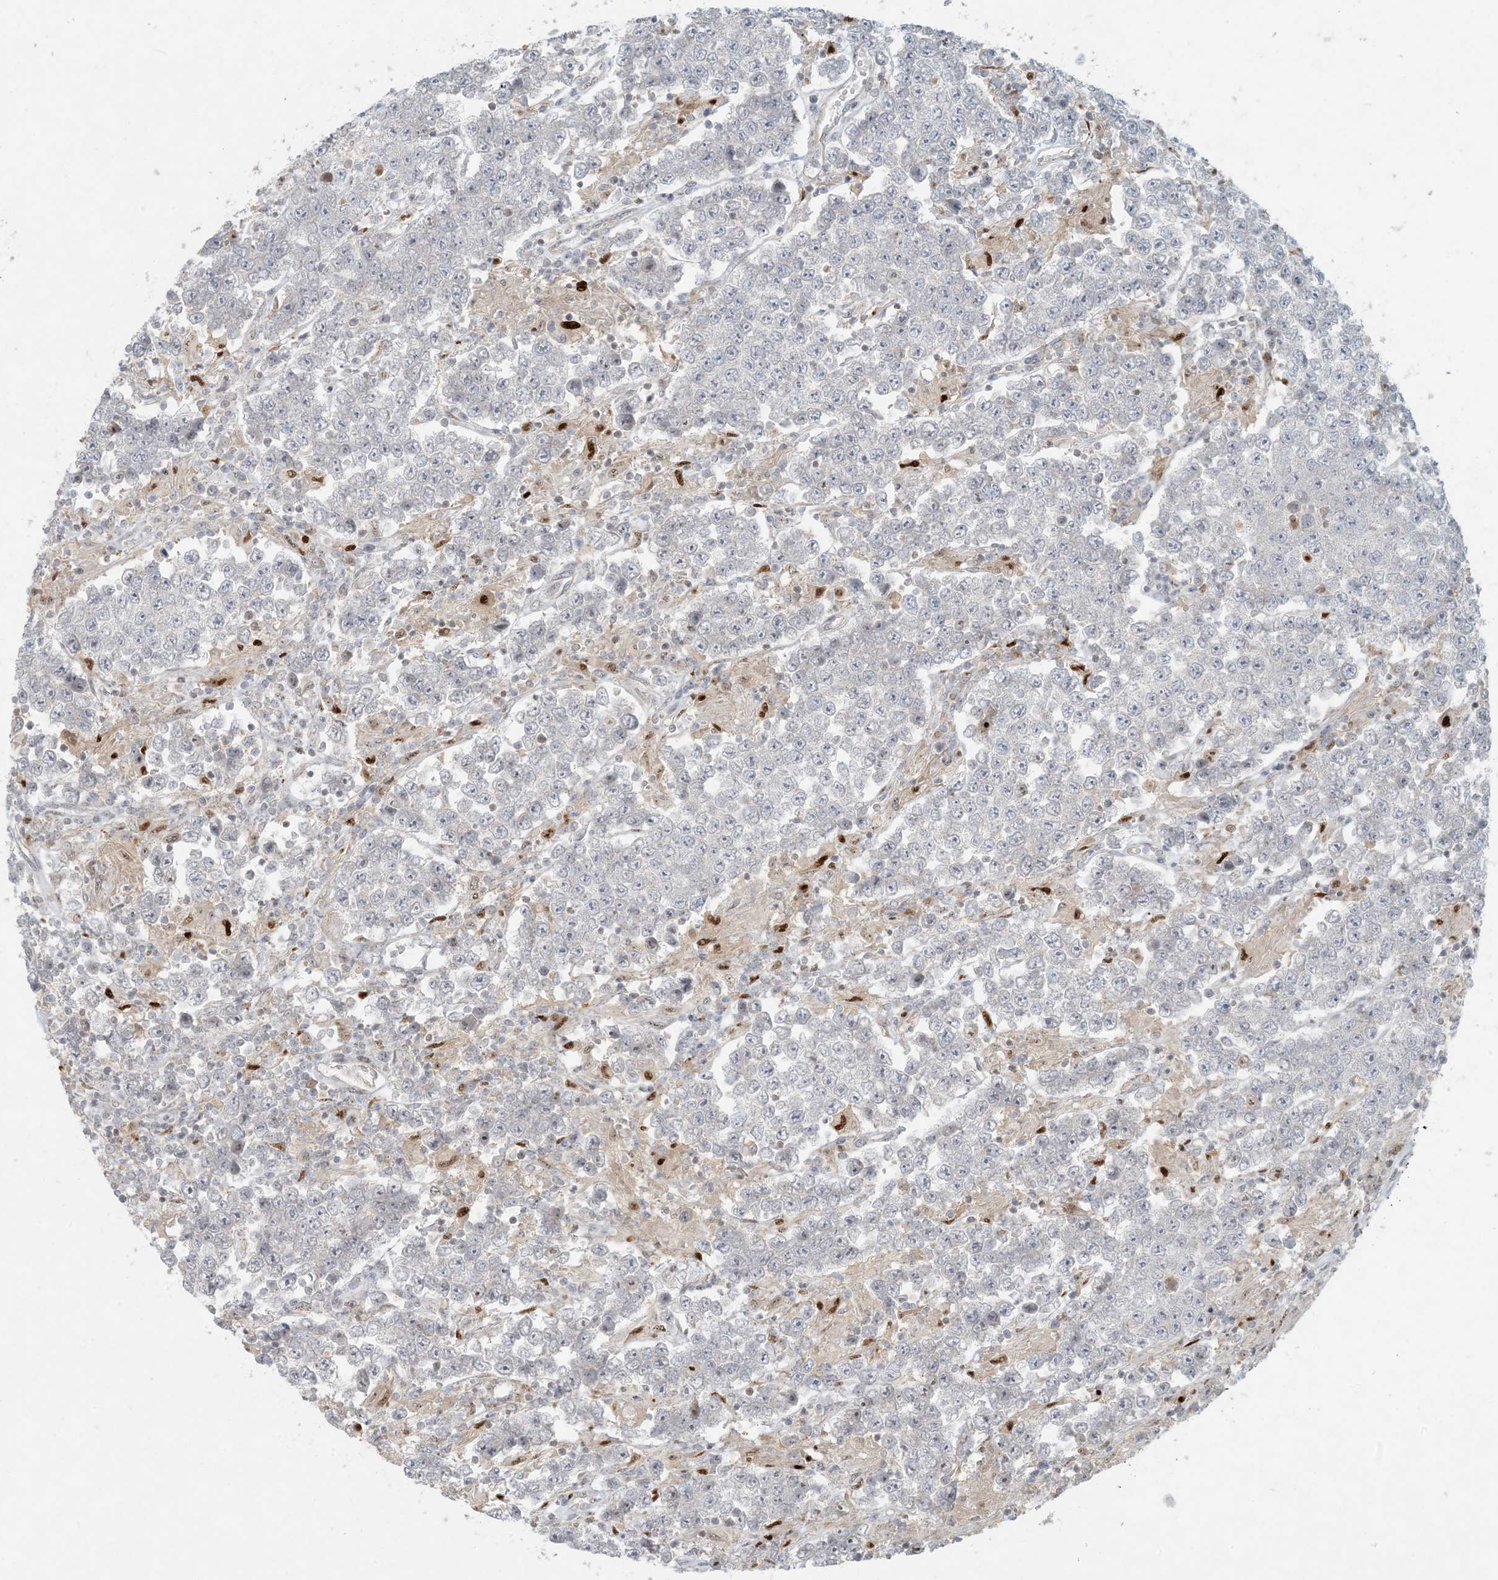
{"staining": {"intensity": "negative", "quantity": "none", "location": "none"}, "tissue": "testis cancer", "cell_type": "Tumor cells", "image_type": "cancer", "snomed": [{"axis": "morphology", "description": "Normal tissue, NOS"}, {"axis": "morphology", "description": "Urothelial carcinoma, High grade"}, {"axis": "morphology", "description": "Seminoma, NOS"}, {"axis": "morphology", "description": "Carcinoma, Embryonal, NOS"}, {"axis": "topography", "description": "Urinary bladder"}, {"axis": "topography", "description": "Testis"}], "caption": "DAB (3,3'-diaminobenzidine) immunohistochemical staining of testis cancer shows no significant positivity in tumor cells.", "gene": "BCORL1", "patient": {"sex": "male", "age": 41}}